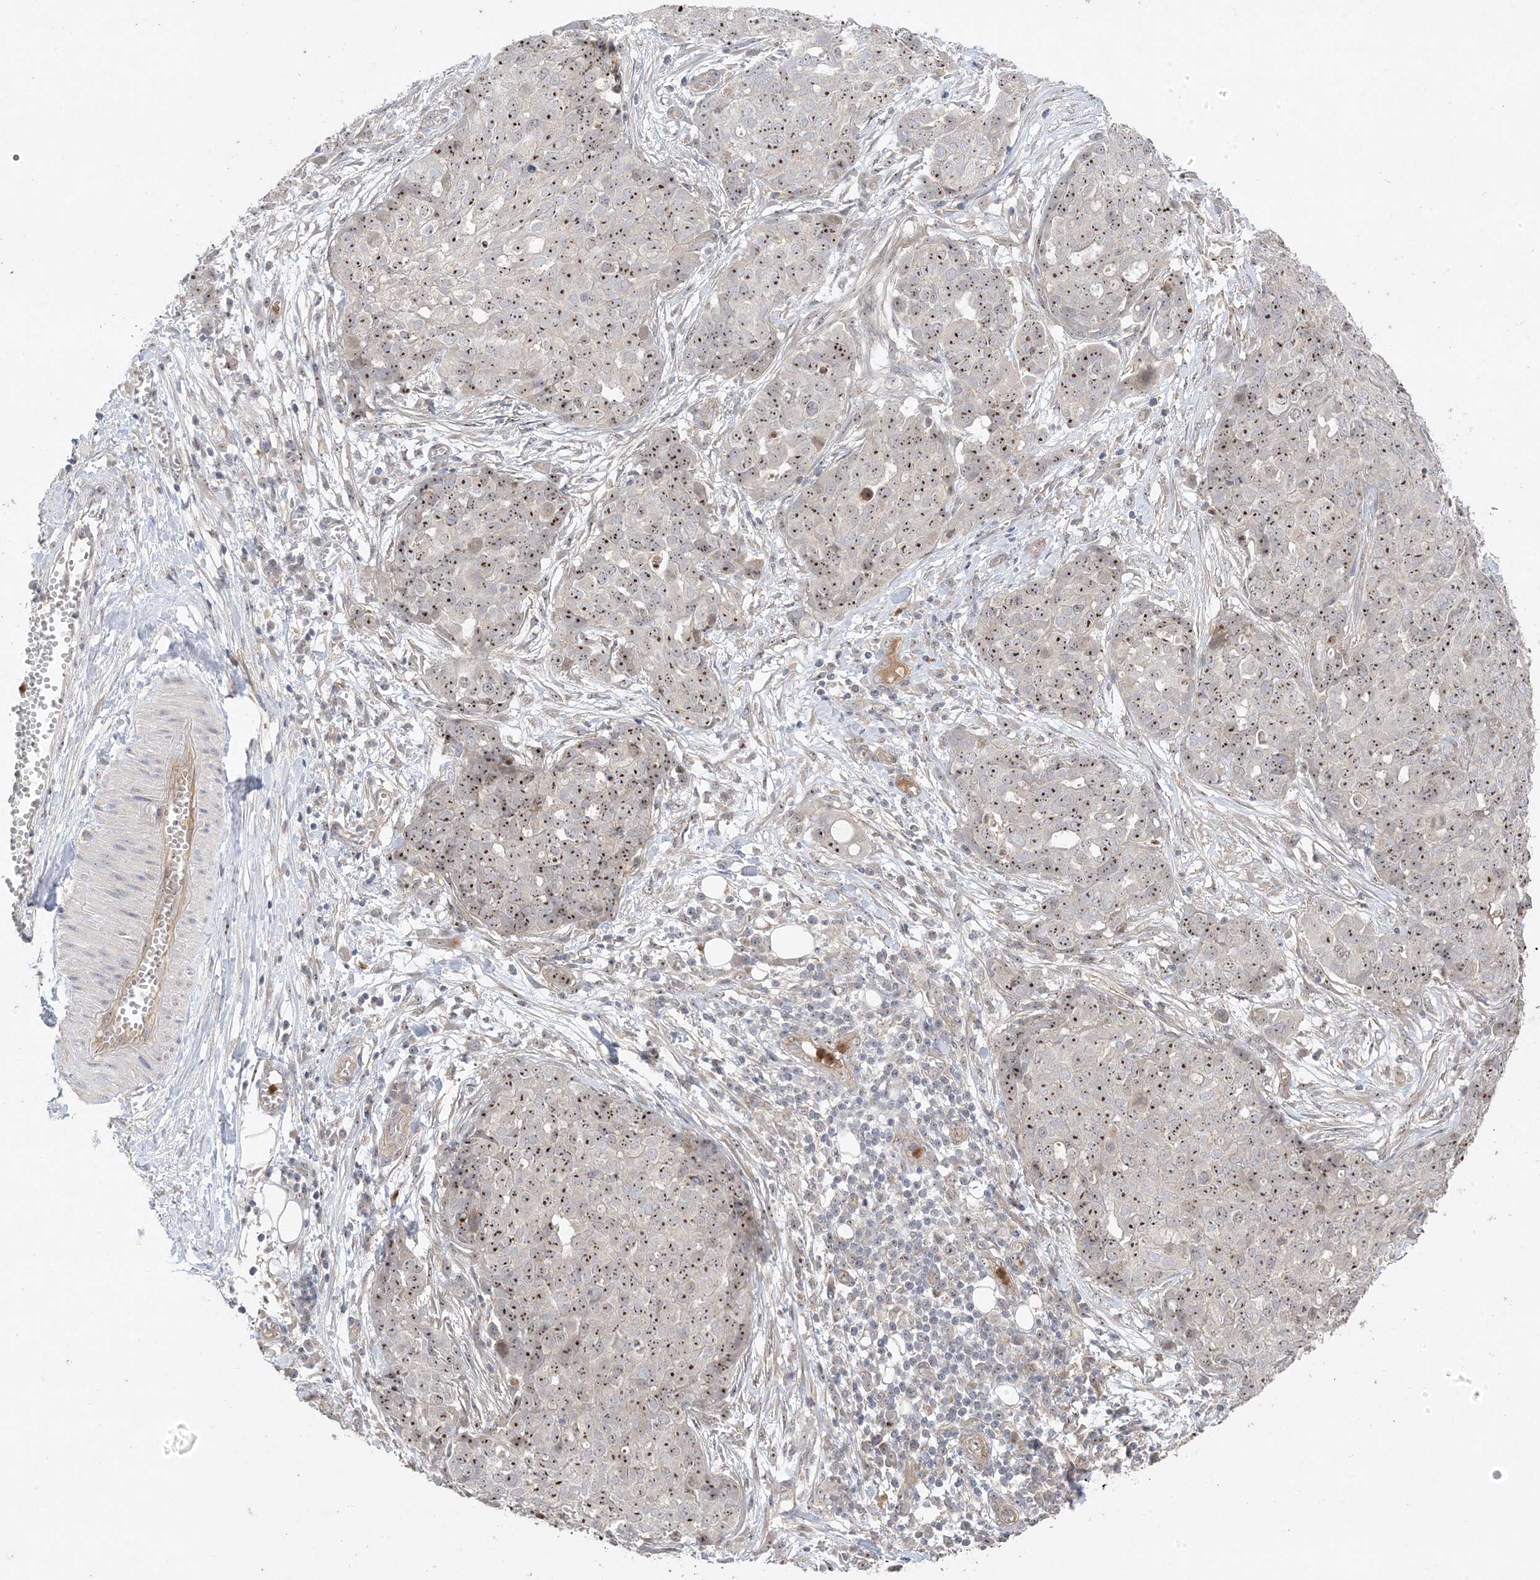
{"staining": {"intensity": "moderate", "quantity": ">75%", "location": "nuclear"}, "tissue": "ovarian cancer", "cell_type": "Tumor cells", "image_type": "cancer", "snomed": [{"axis": "morphology", "description": "Cystadenocarcinoma, serous, NOS"}, {"axis": "topography", "description": "Soft tissue"}, {"axis": "topography", "description": "Ovary"}], "caption": "About >75% of tumor cells in human ovarian cancer (serous cystadenocarcinoma) reveal moderate nuclear protein expression as visualized by brown immunohistochemical staining.", "gene": "DDX18", "patient": {"sex": "female", "age": 57}}